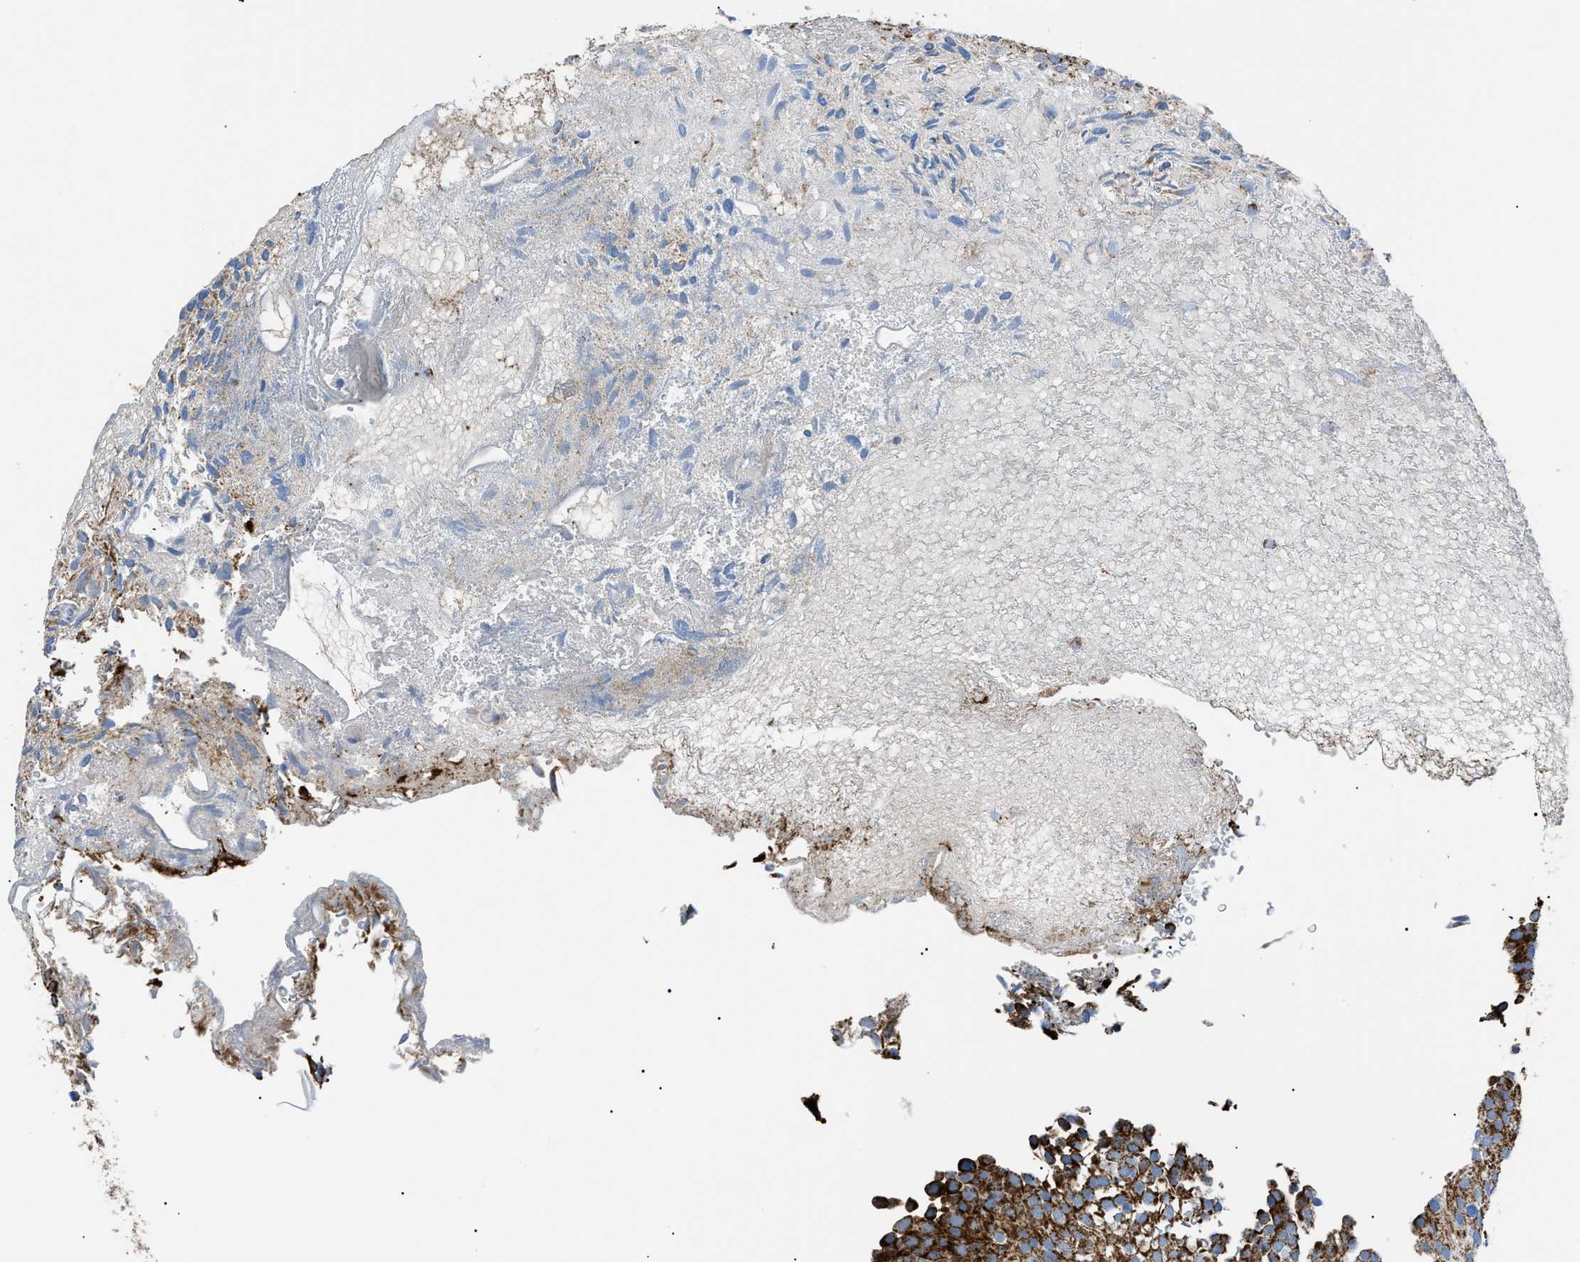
{"staining": {"intensity": "strong", "quantity": ">75%", "location": "cytoplasmic/membranous"}, "tissue": "urothelial cancer", "cell_type": "Tumor cells", "image_type": "cancer", "snomed": [{"axis": "morphology", "description": "Urothelial carcinoma, Low grade"}, {"axis": "topography", "description": "Urinary bladder"}], "caption": "High-magnification brightfield microscopy of urothelial cancer stained with DAB (3,3'-diaminobenzidine) (brown) and counterstained with hematoxylin (blue). tumor cells exhibit strong cytoplasmic/membranous expression is appreciated in about>75% of cells.", "gene": "PHB2", "patient": {"sex": "male", "age": 78}}